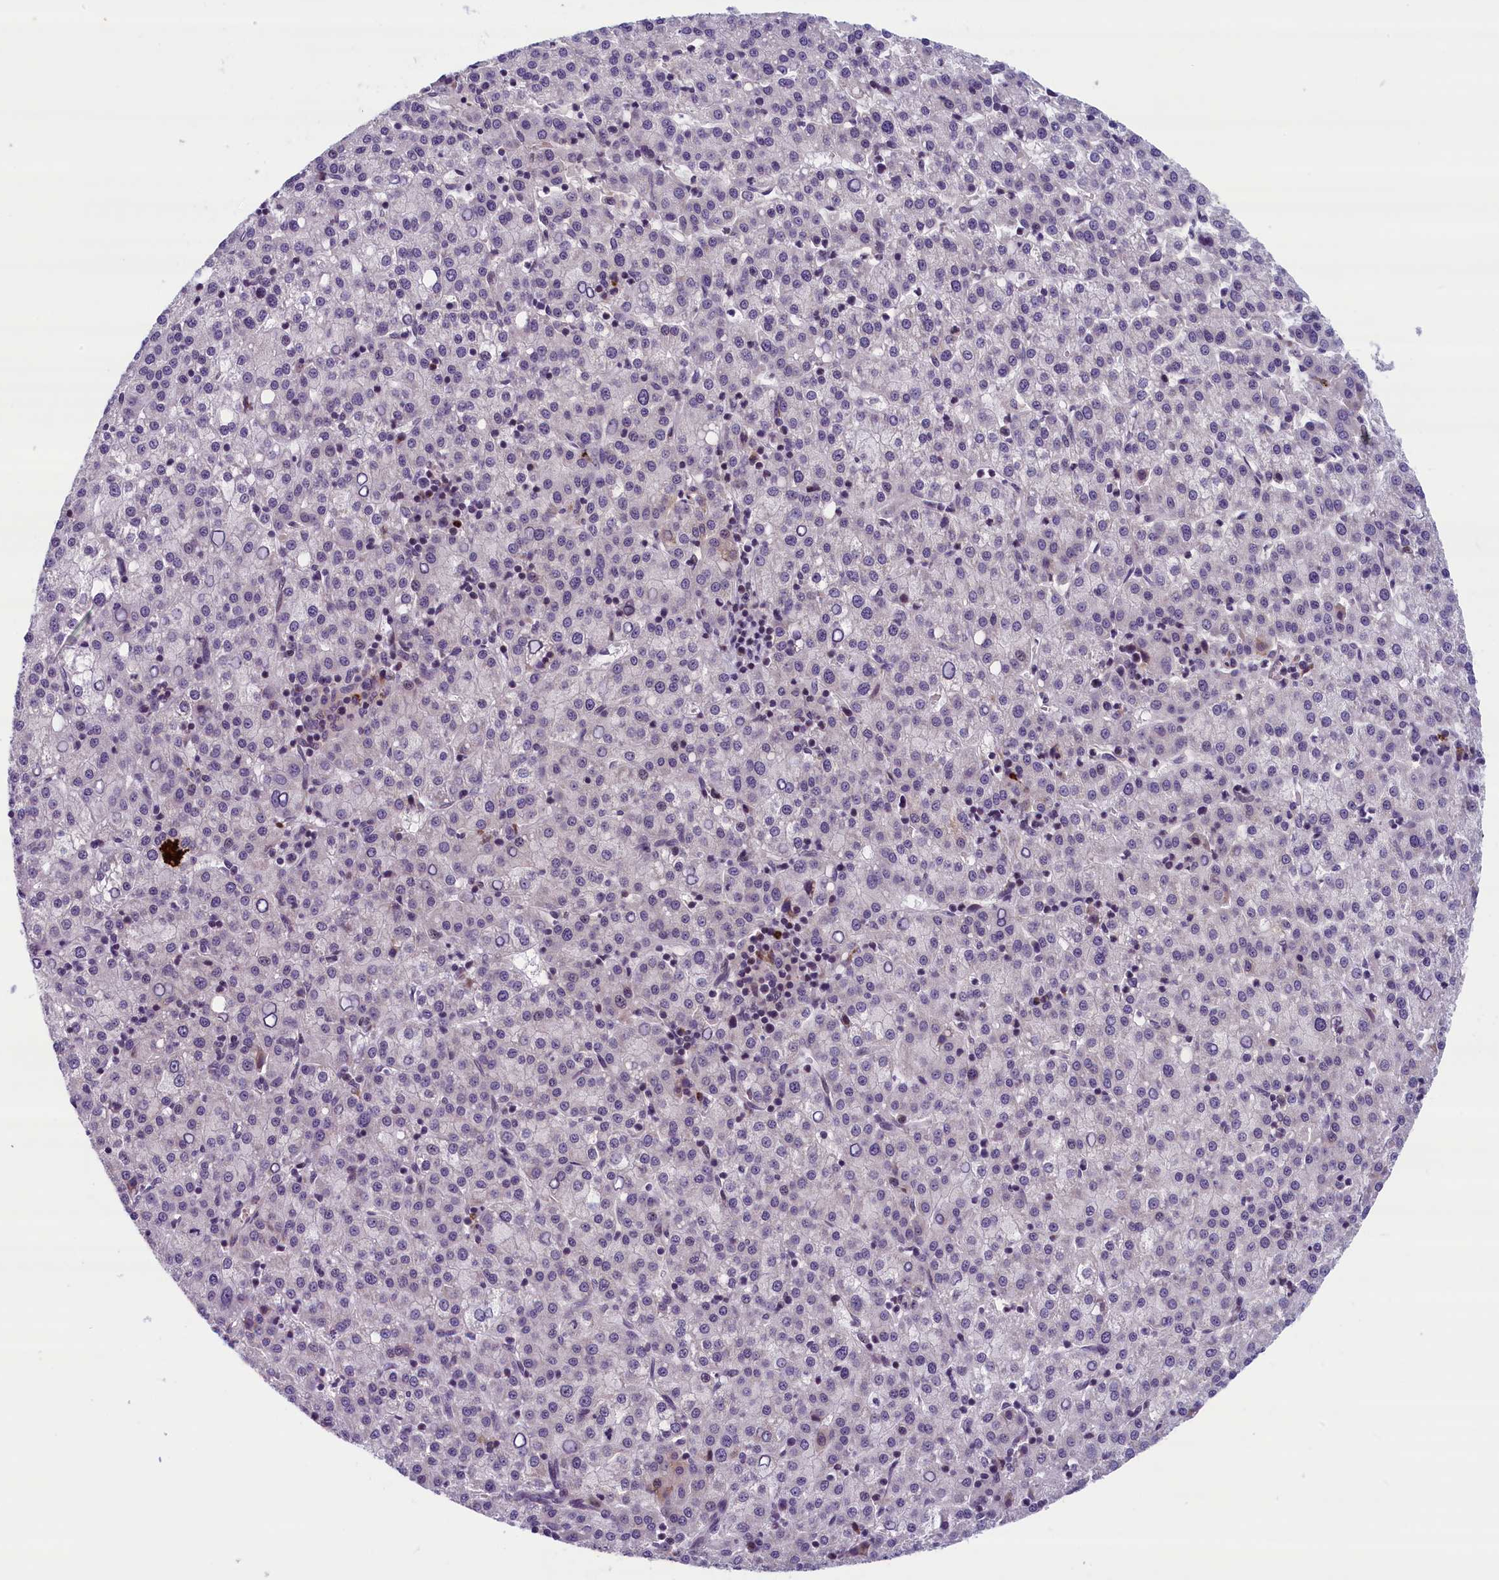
{"staining": {"intensity": "negative", "quantity": "none", "location": "none"}, "tissue": "liver cancer", "cell_type": "Tumor cells", "image_type": "cancer", "snomed": [{"axis": "morphology", "description": "Carcinoma, Hepatocellular, NOS"}, {"axis": "topography", "description": "Liver"}], "caption": "An image of human hepatocellular carcinoma (liver) is negative for staining in tumor cells.", "gene": "KCNK6", "patient": {"sex": "female", "age": 58}}